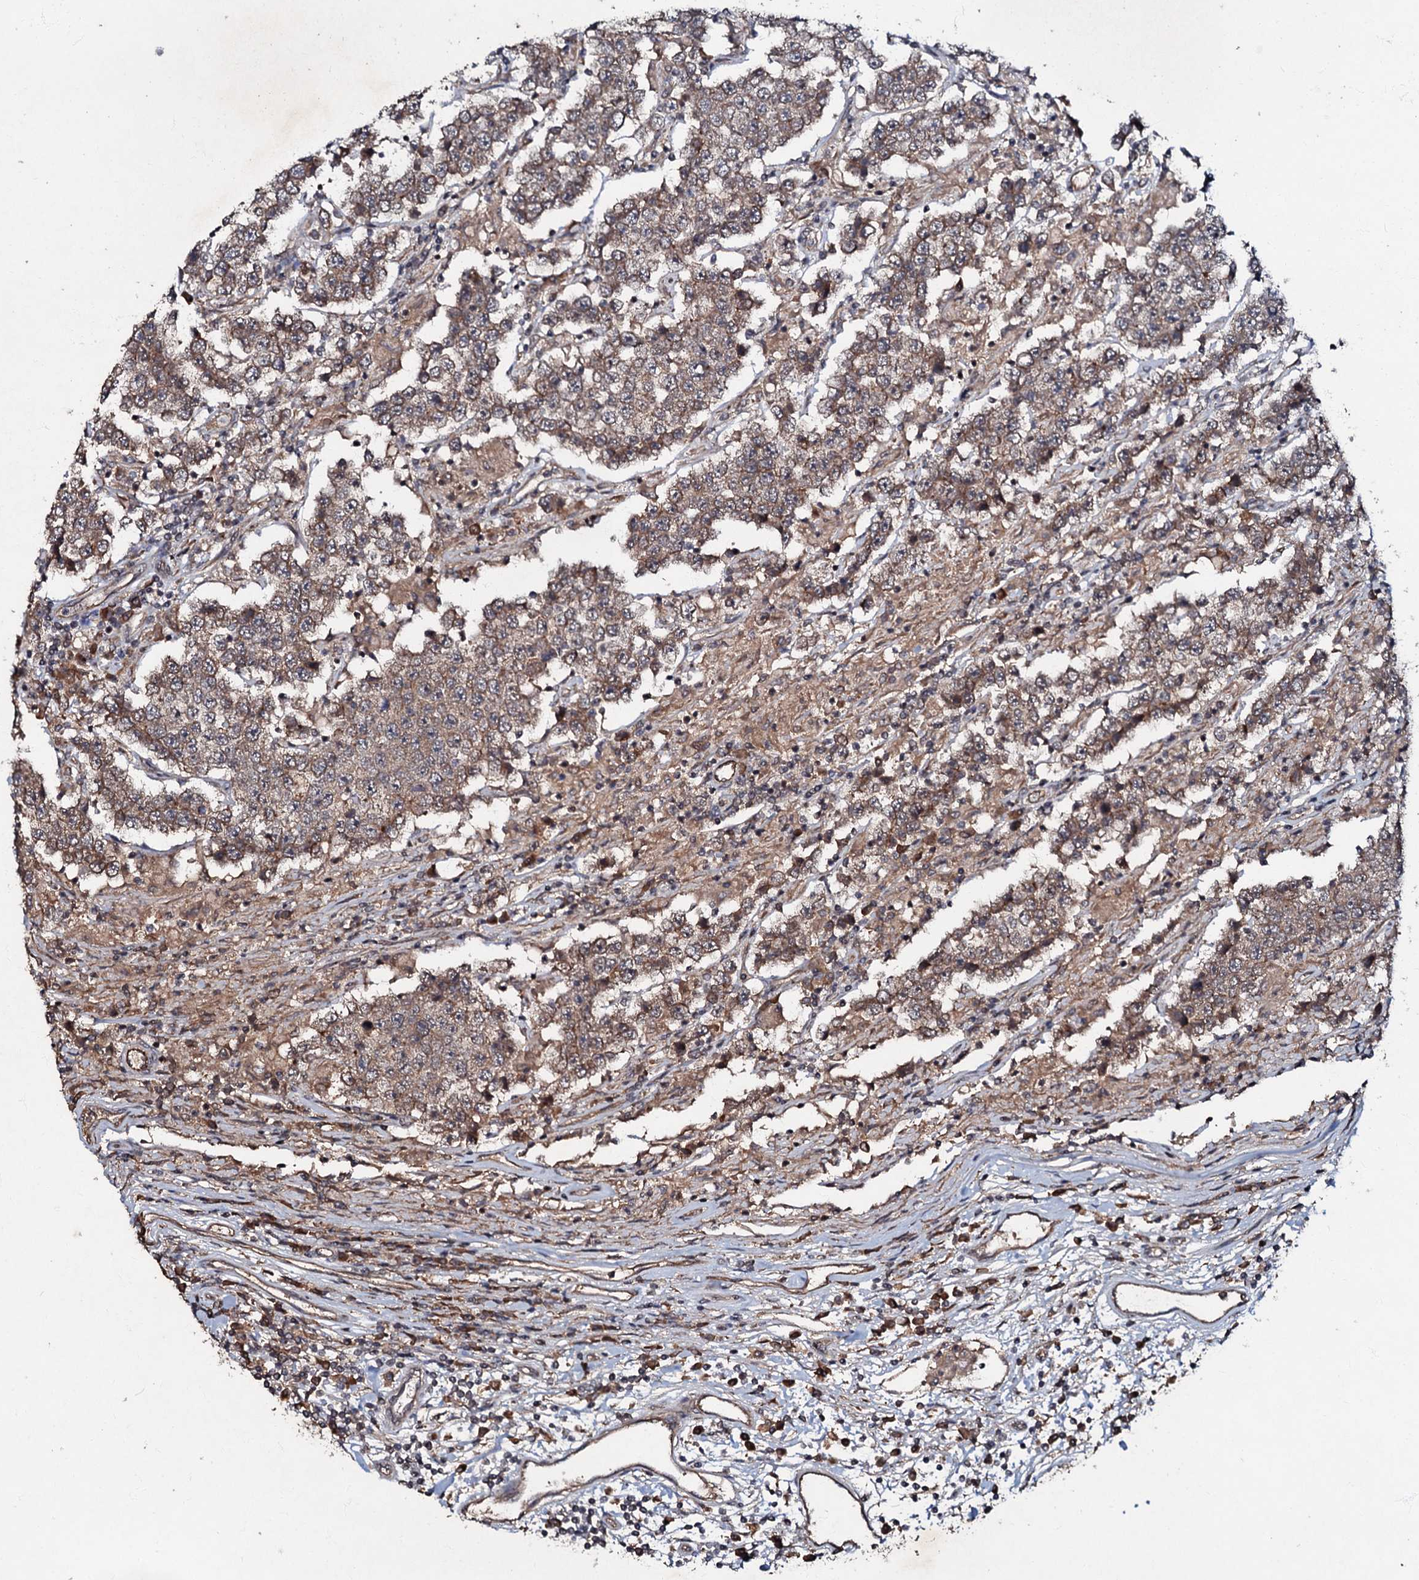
{"staining": {"intensity": "weak", "quantity": ">75%", "location": "cytoplasmic/membranous"}, "tissue": "testis cancer", "cell_type": "Tumor cells", "image_type": "cancer", "snomed": [{"axis": "morphology", "description": "Normal tissue, NOS"}, {"axis": "morphology", "description": "Urothelial carcinoma, High grade"}, {"axis": "morphology", "description": "Seminoma, NOS"}, {"axis": "morphology", "description": "Carcinoma, Embryonal, NOS"}, {"axis": "topography", "description": "Urinary bladder"}, {"axis": "topography", "description": "Testis"}], "caption": "Human urothelial carcinoma (high-grade) (testis) stained with a brown dye shows weak cytoplasmic/membranous positive positivity in approximately >75% of tumor cells.", "gene": "MANSC4", "patient": {"sex": "male", "age": 41}}